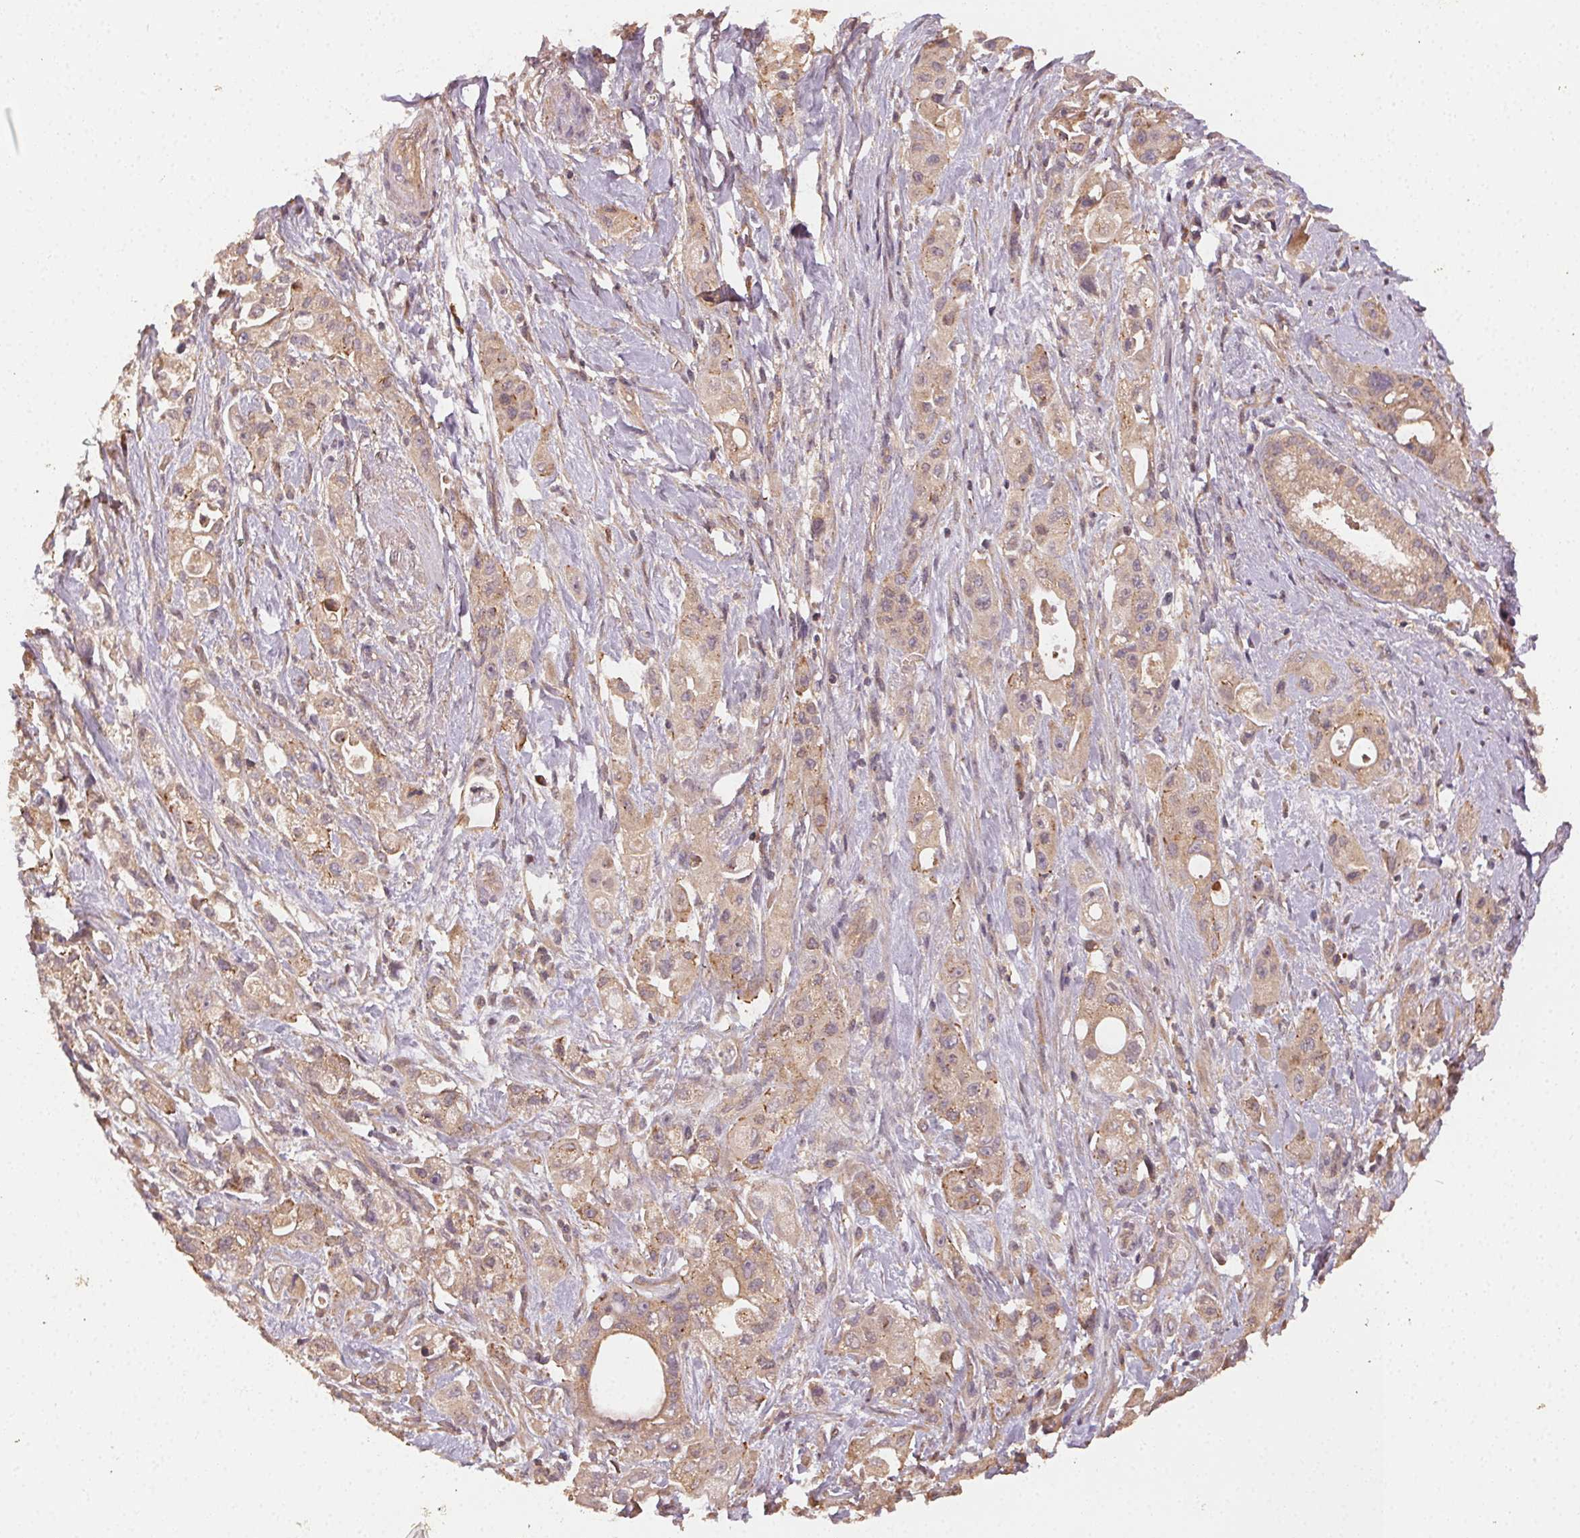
{"staining": {"intensity": "weak", "quantity": ">75%", "location": "cytoplasmic/membranous"}, "tissue": "pancreatic cancer", "cell_type": "Tumor cells", "image_type": "cancer", "snomed": [{"axis": "morphology", "description": "Adenocarcinoma, NOS"}, {"axis": "topography", "description": "Pancreas"}], "caption": "A histopathology image of adenocarcinoma (pancreatic) stained for a protein demonstrates weak cytoplasmic/membranous brown staining in tumor cells. (Brightfield microscopy of DAB IHC at high magnification).", "gene": "RALA", "patient": {"sex": "female", "age": 66}}